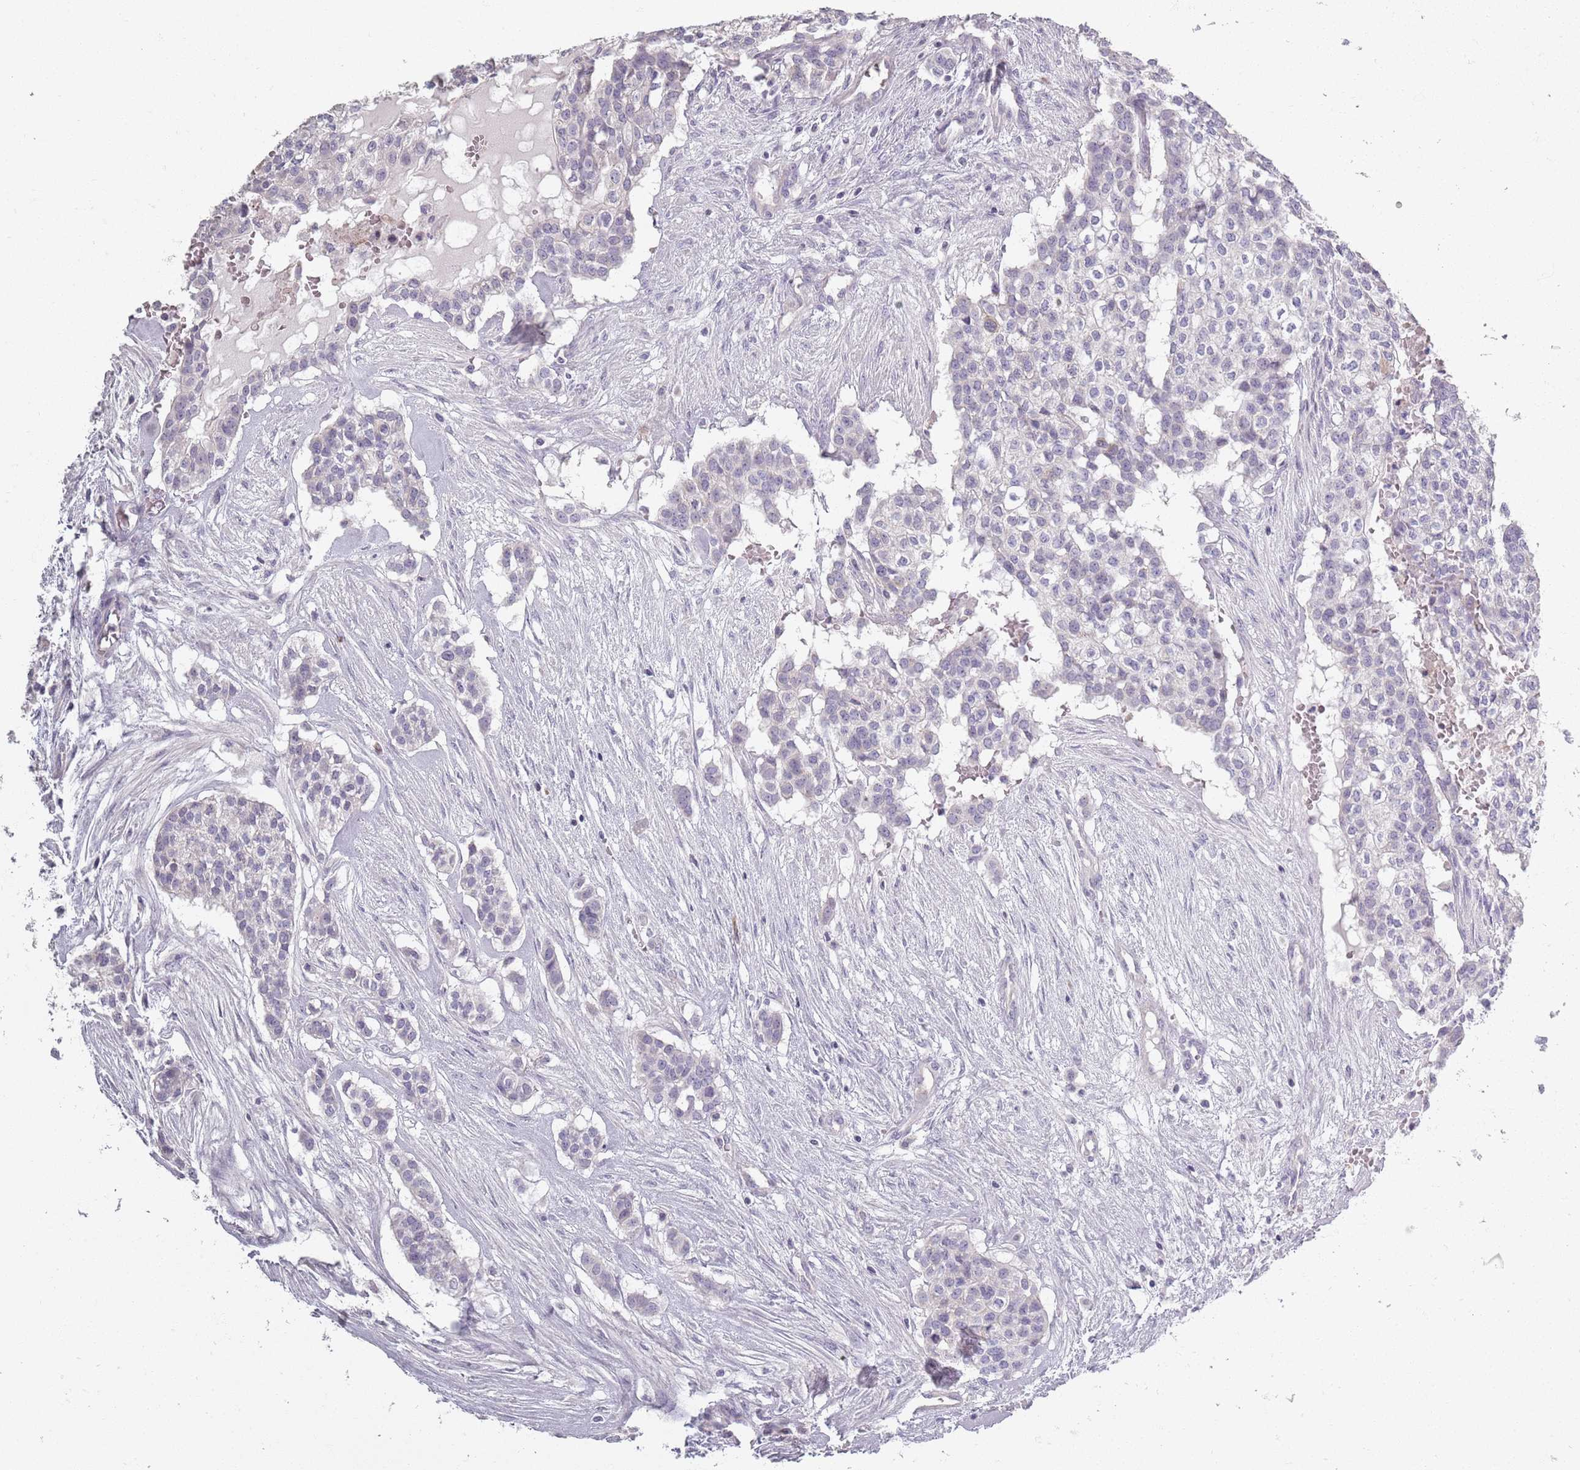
{"staining": {"intensity": "negative", "quantity": "none", "location": "none"}, "tissue": "head and neck cancer", "cell_type": "Tumor cells", "image_type": "cancer", "snomed": [{"axis": "morphology", "description": "Adenocarcinoma, NOS"}, {"axis": "topography", "description": "Head-Neck"}], "caption": "IHC micrograph of neoplastic tissue: human head and neck adenocarcinoma stained with DAB displays no significant protein expression in tumor cells. Brightfield microscopy of immunohistochemistry (IHC) stained with DAB (brown) and hematoxylin (blue), captured at high magnification.", "gene": "SYNGR3", "patient": {"sex": "male", "age": 81}}